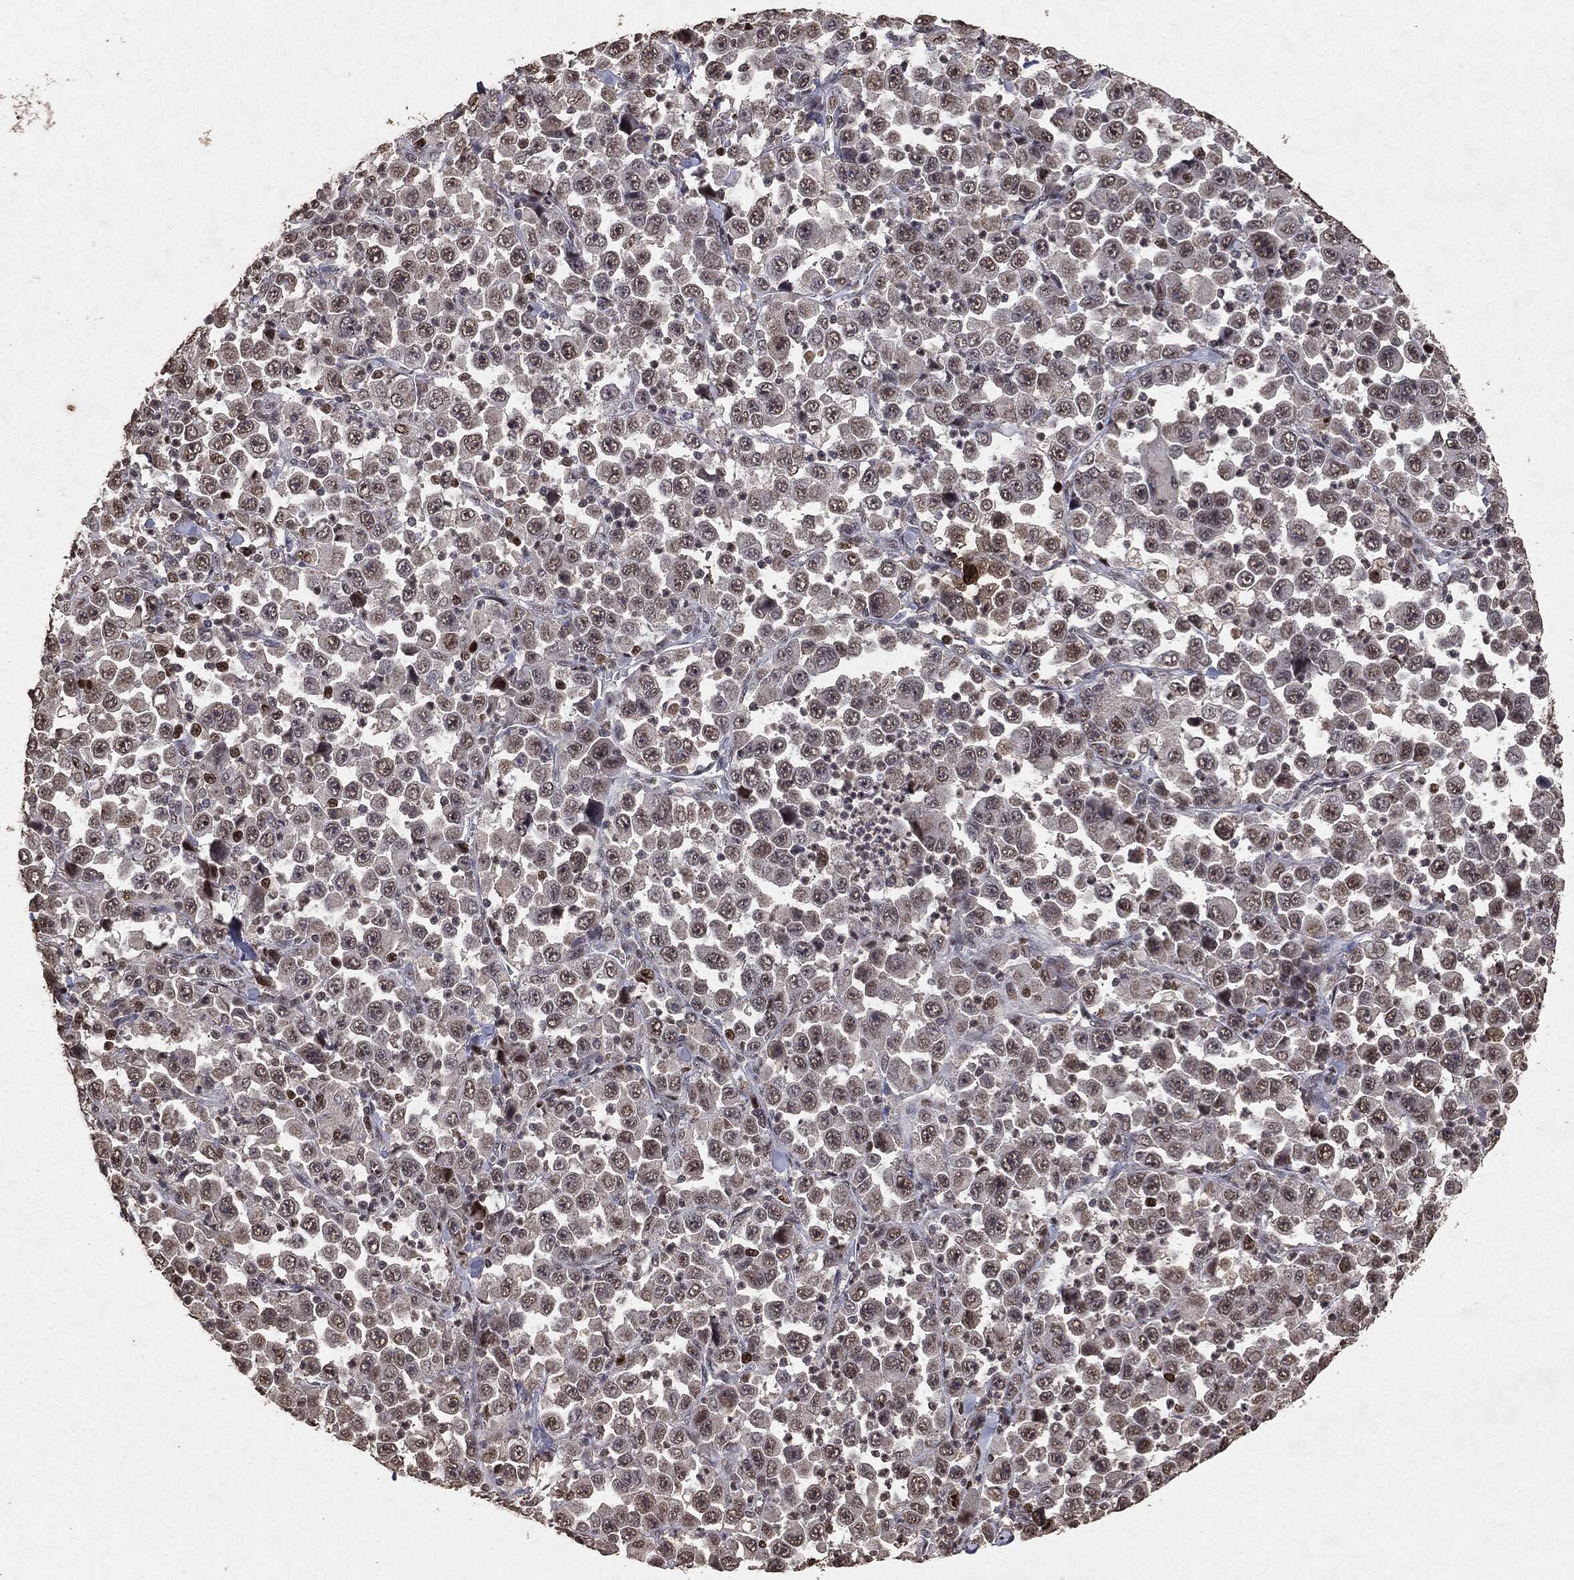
{"staining": {"intensity": "moderate", "quantity": "<25%", "location": "nuclear"}, "tissue": "stomach cancer", "cell_type": "Tumor cells", "image_type": "cancer", "snomed": [{"axis": "morphology", "description": "Normal tissue, NOS"}, {"axis": "morphology", "description": "Adenocarcinoma, NOS"}, {"axis": "topography", "description": "Stomach, upper"}, {"axis": "topography", "description": "Stomach"}], "caption": "The image demonstrates immunohistochemical staining of stomach adenocarcinoma. There is moderate nuclear expression is identified in approximately <25% of tumor cells. (IHC, brightfield microscopy, high magnification).", "gene": "RAD18", "patient": {"sex": "male", "age": 59}}